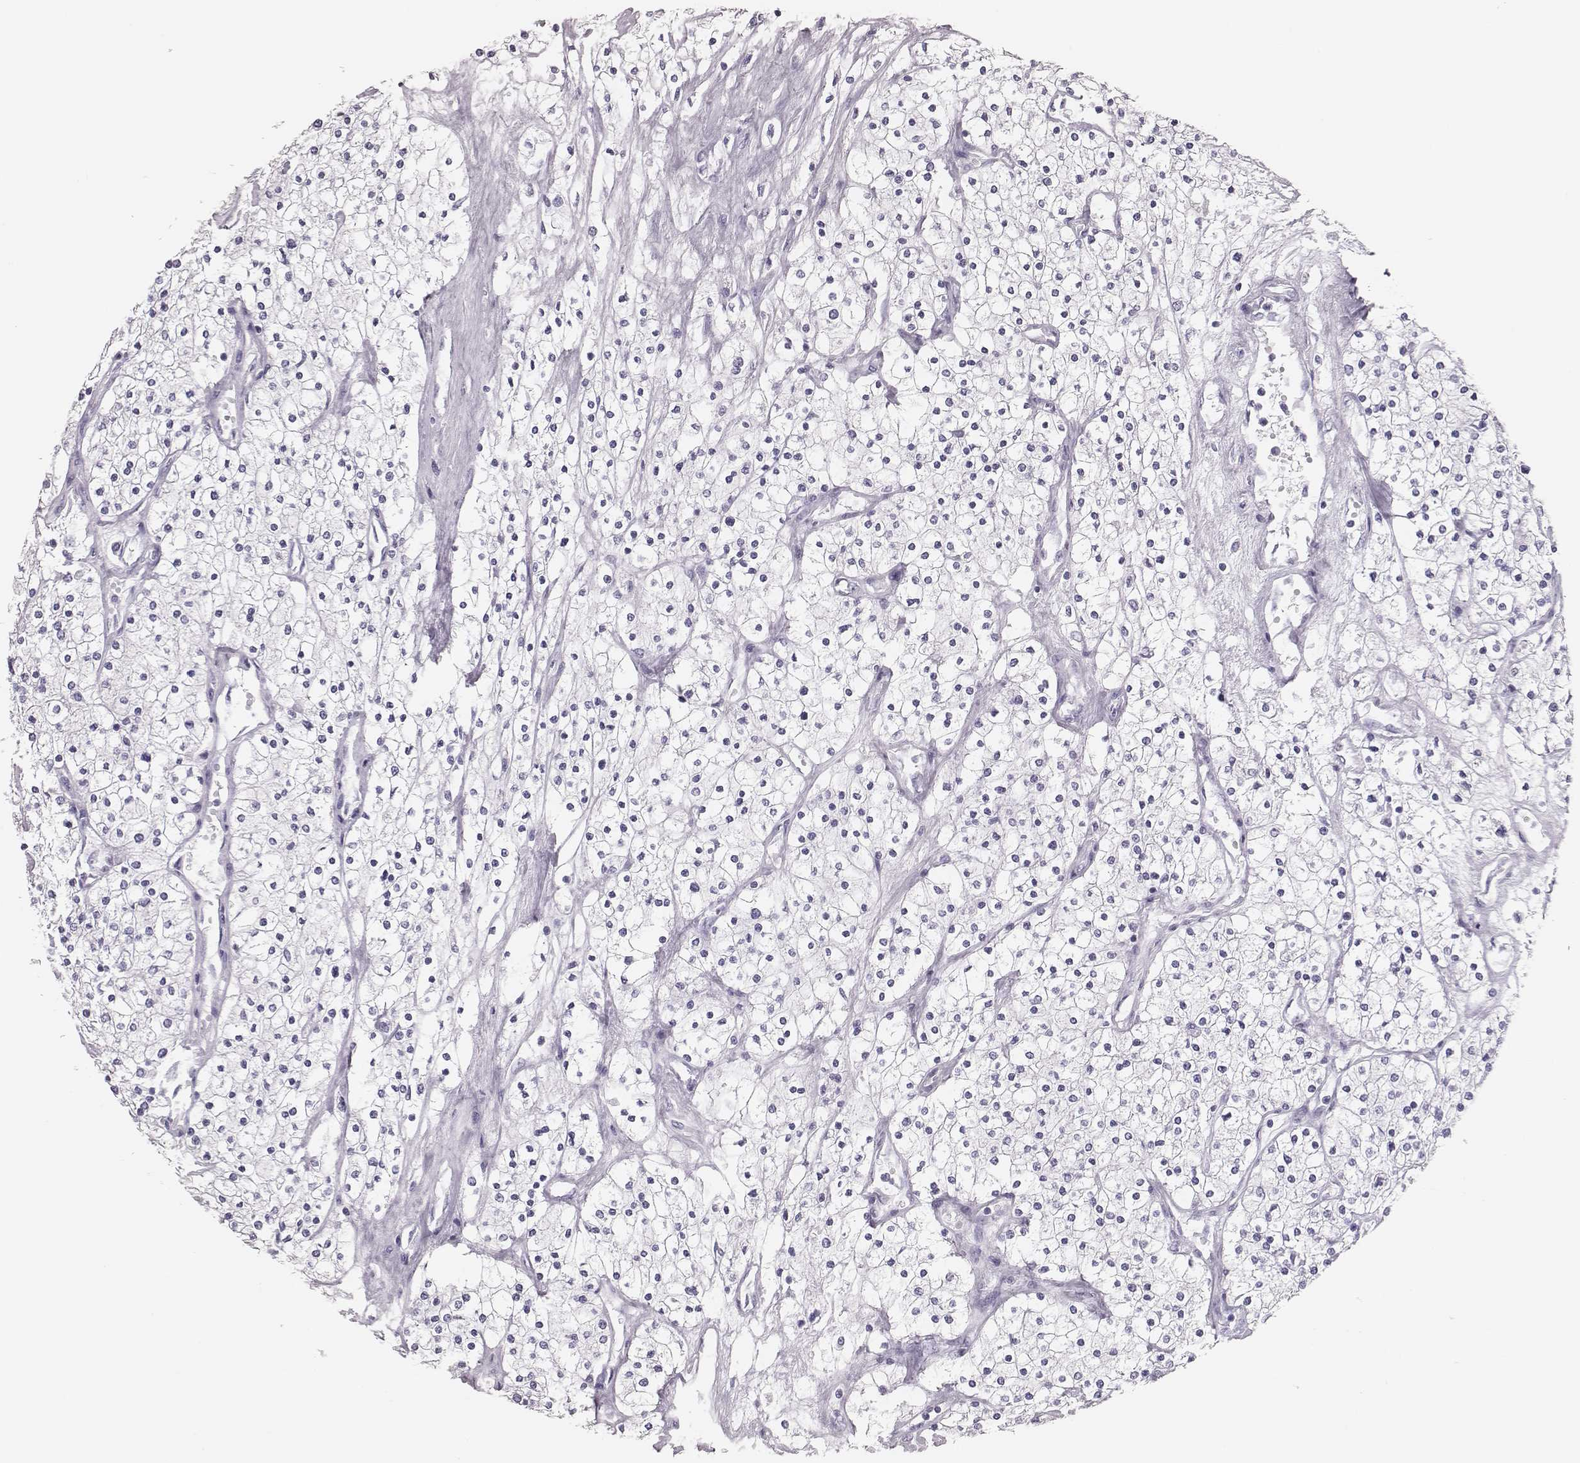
{"staining": {"intensity": "negative", "quantity": "none", "location": "none"}, "tissue": "renal cancer", "cell_type": "Tumor cells", "image_type": "cancer", "snomed": [{"axis": "morphology", "description": "Adenocarcinoma, NOS"}, {"axis": "topography", "description": "Kidney"}], "caption": "Immunohistochemistry (IHC) photomicrograph of human renal adenocarcinoma stained for a protein (brown), which shows no staining in tumor cells.", "gene": "H1-6", "patient": {"sex": "male", "age": 80}}